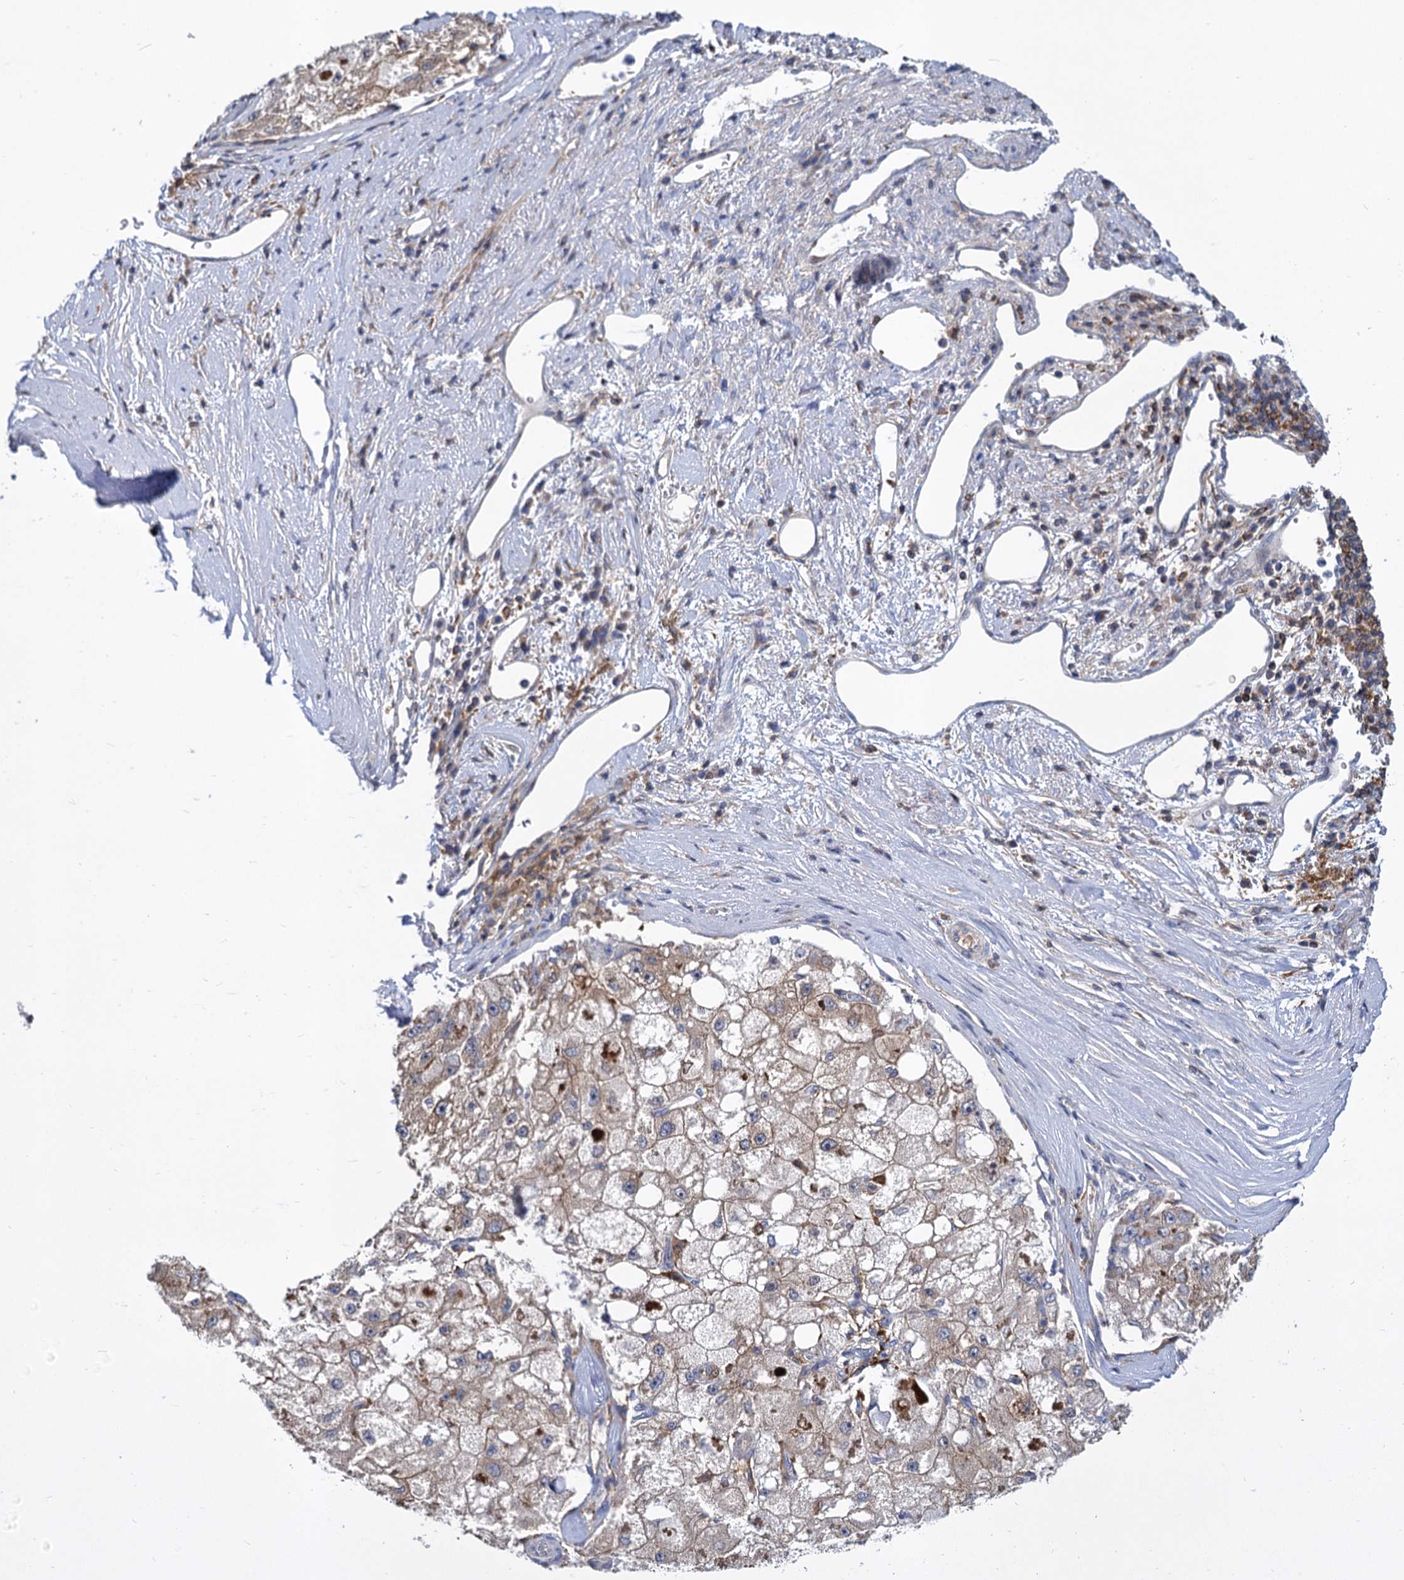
{"staining": {"intensity": "weak", "quantity": "<25%", "location": "cytoplasmic/membranous"}, "tissue": "liver cancer", "cell_type": "Tumor cells", "image_type": "cancer", "snomed": [{"axis": "morphology", "description": "Carcinoma, Hepatocellular, NOS"}, {"axis": "topography", "description": "Liver"}], "caption": "The histopathology image shows no significant positivity in tumor cells of liver cancer (hepatocellular carcinoma).", "gene": "GCLC", "patient": {"sex": "male", "age": 80}}